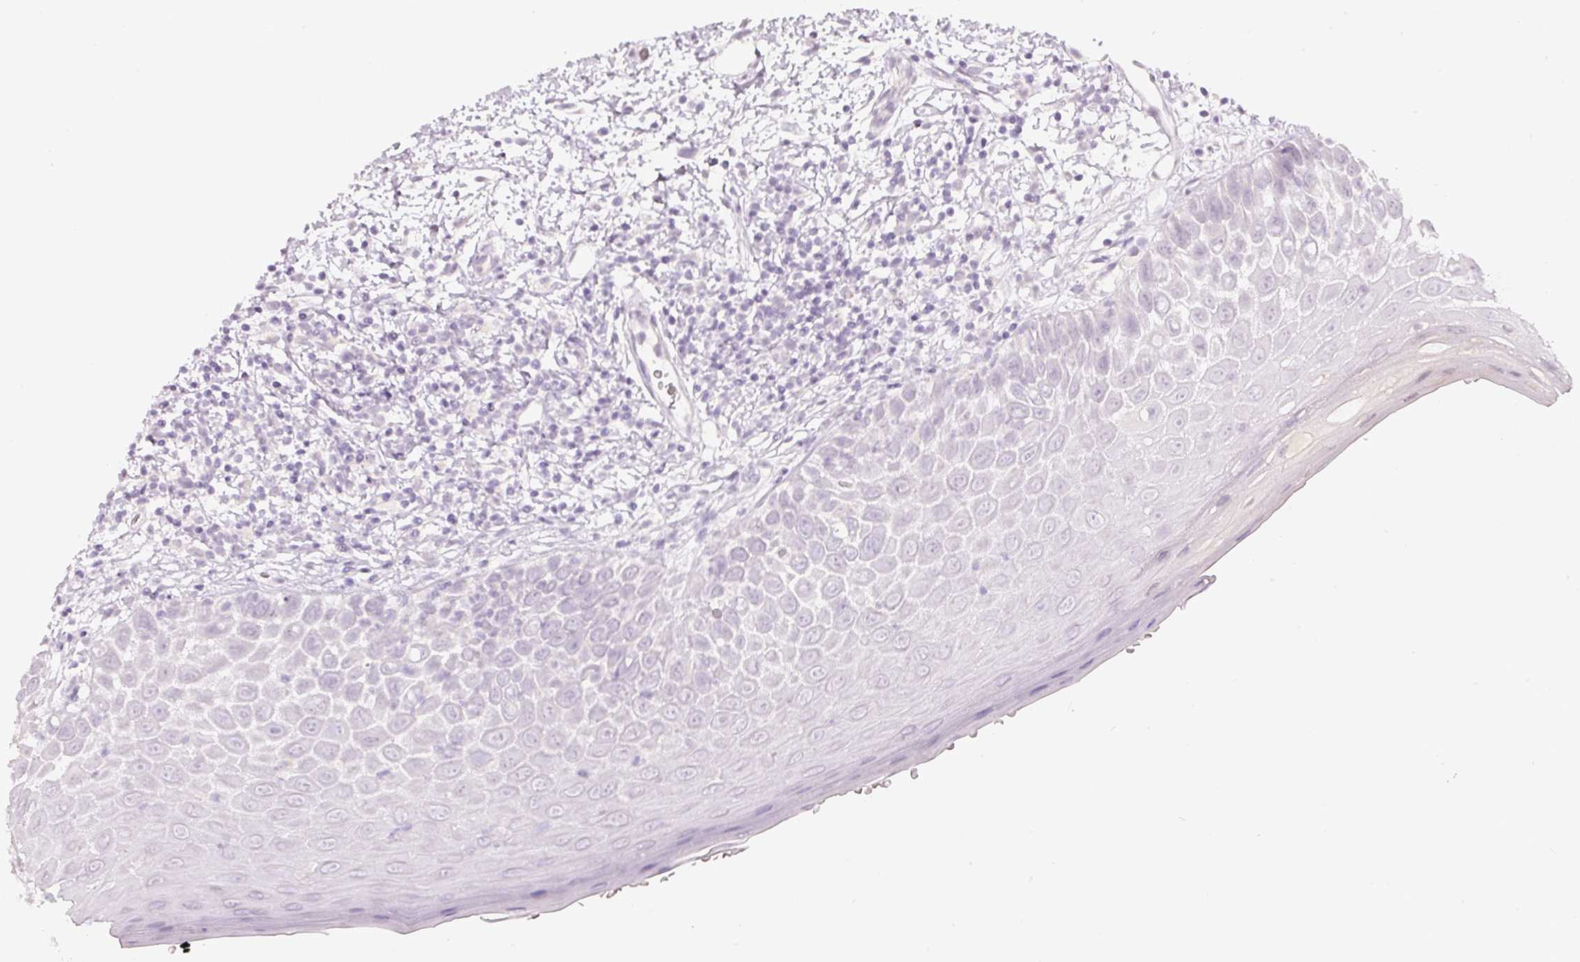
{"staining": {"intensity": "negative", "quantity": "none", "location": "none"}, "tissue": "oral mucosa", "cell_type": "Squamous epithelial cells", "image_type": "normal", "snomed": [{"axis": "morphology", "description": "Normal tissue, NOS"}, {"axis": "morphology", "description": "Squamous cell carcinoma, NOS"}, {"axis": "topography", "description": "Oral tissue"}, {"axis": "topography", "description": "Tounge, NOS"}, {"axis": "topography", "description": "Head-Neck"}], "caption": "Immunohistochemistry micrograph of unremarkable oral mucosa: human oral mucosa stained with DAB (3,3'-diaminobenzidine) reveals no significant protein positivity in squamous epithelial cells.", "gene": "ENSG00000206549", "patient": {"sex": "male", "age": 76}}